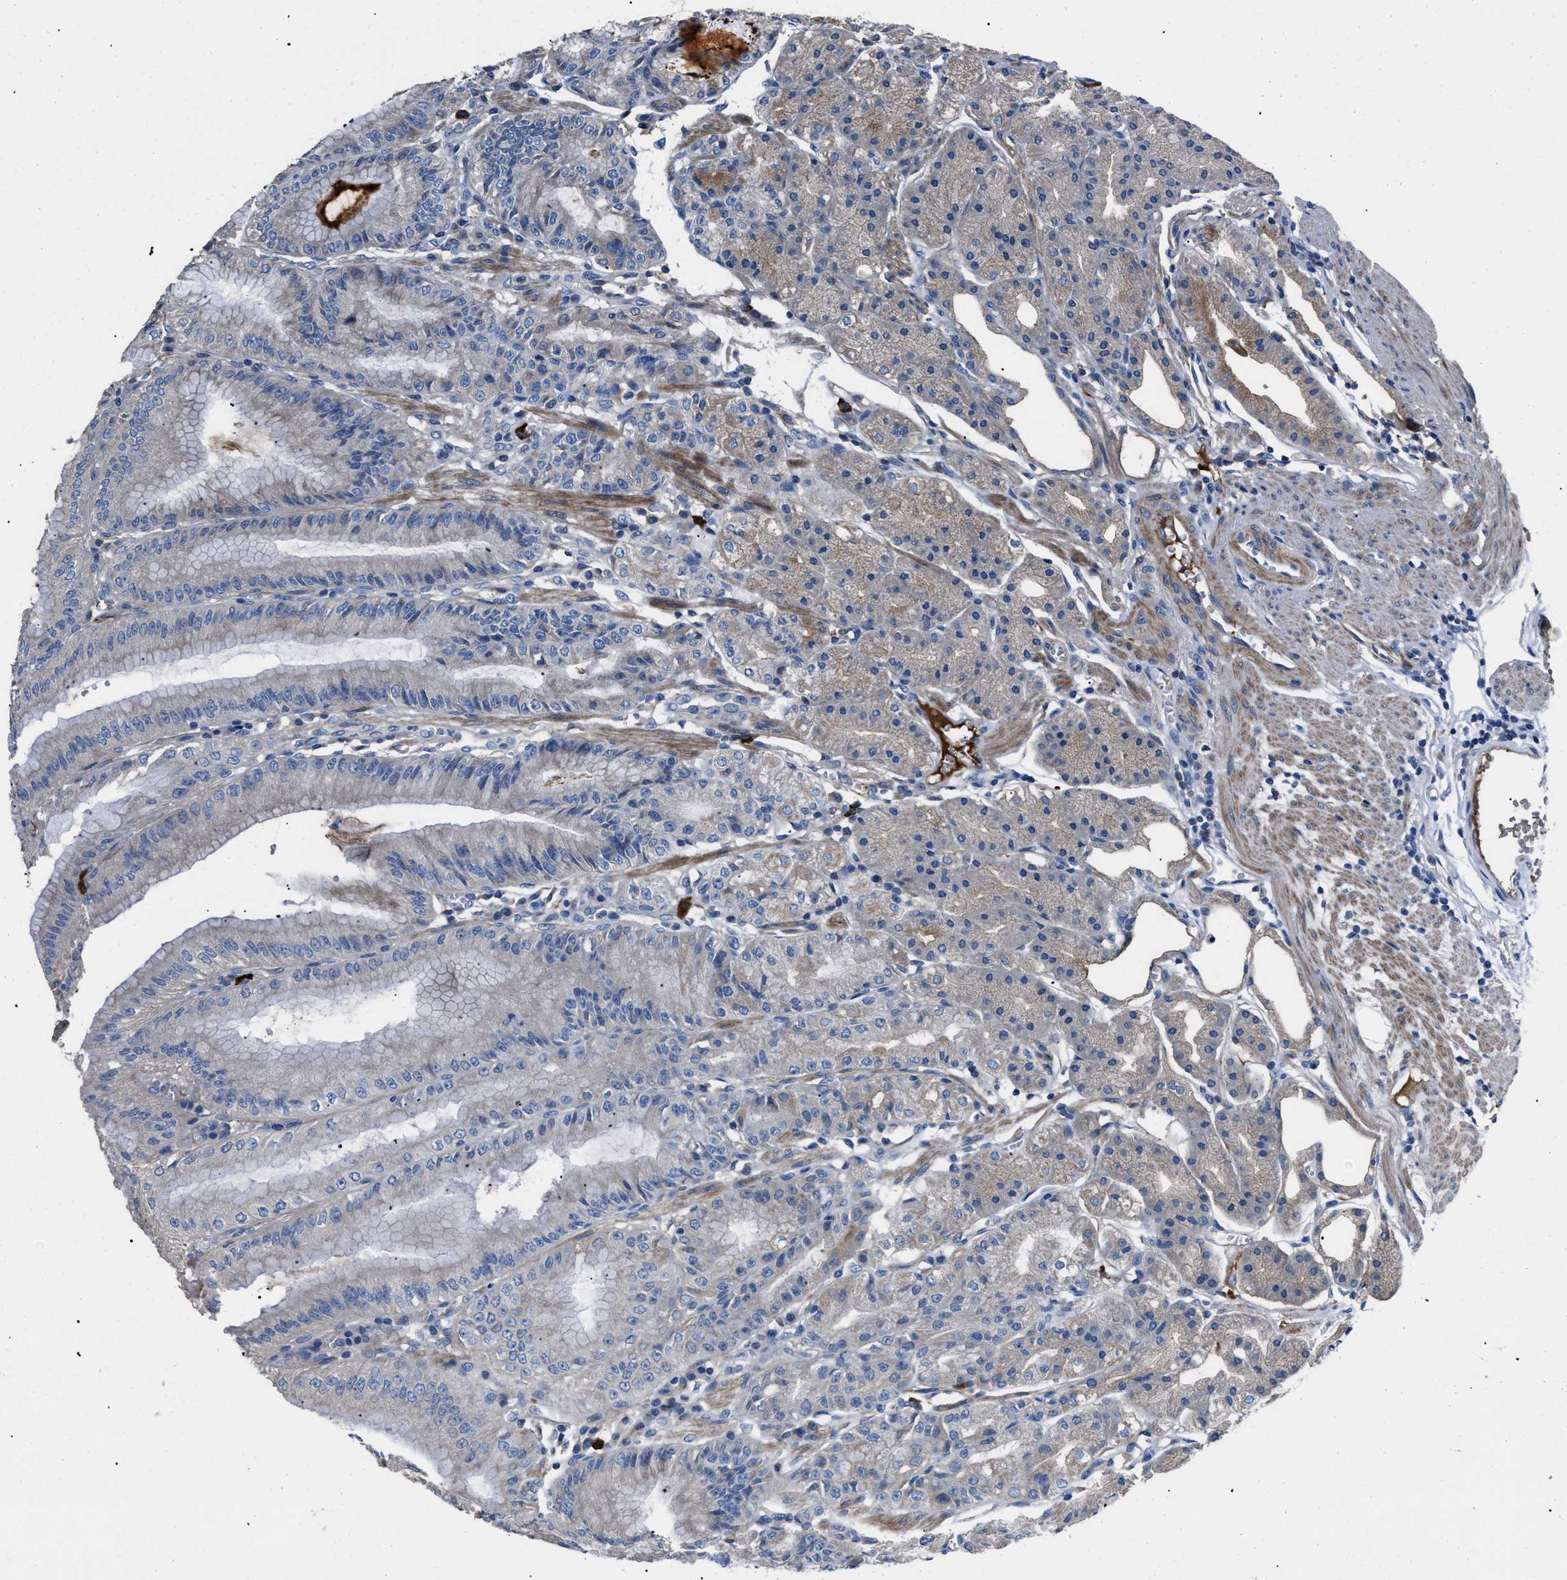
{"staining": {"intensity": "moderate", "quantity": "<25%", "location": "cytoplasmic/membranous"}, "tissue": "stomach", "cell_type": "Glandular cells", "image_type": "normal", "snomed": [{"axis": "morphology", "description": "Normal tissue, NOS"}, {"axis": "topography", "description": "Stomach, lower"}], "caption": "Human stomach stained for a protein (brown) shows moderate cytoplasmic/membranous positive staining in approximately <25% of glandular cells.", "gene": "SGCZ", "patient": {"sex": "male", "age": 71}}